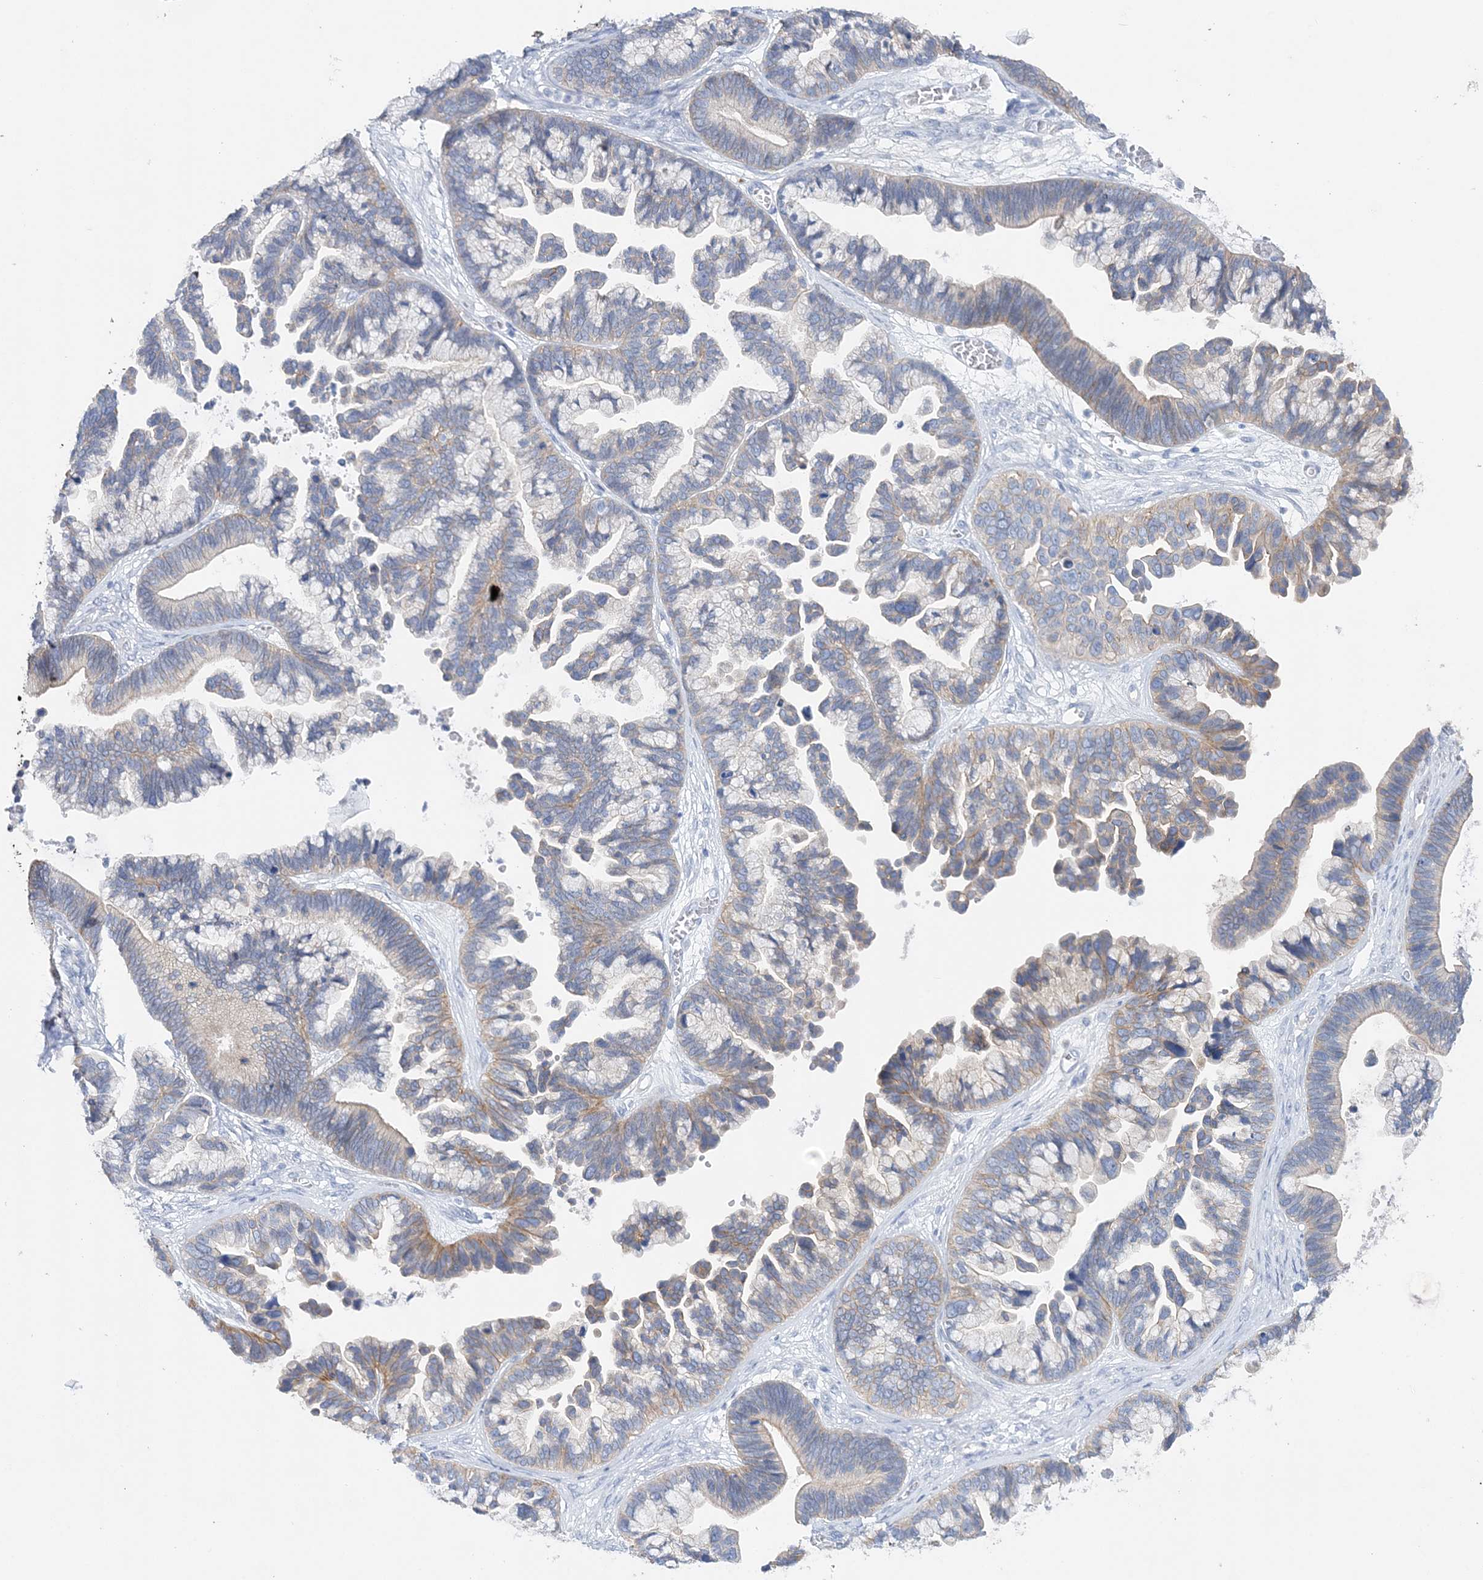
{"staining": {"intensity": "moderate", "quantity": "25%-75%", "location": "cytoplasmic/membranous"}, "tissue": "ovarian cancer", "cell_type": "Tumor cells", "image_type": "cancer", "snomed": [{"axis": "morphology", "description": "Cystadenocarcinoma, serous, NOS"}, {"axis": "topography", "description": "Ovary"}], "caption": "Protein expression analysis of serous cystadenocarcinoma (ovarian) reveals moderate cytoplasmic/membranous positivity in about 25%-75% of tumor cells. The staining is performed using DAB brown chromogen to label protein expression. The nuclei are counter-stained blue using hematoxylin.", "gene": "SLC5A6", "patient": {"sex": "female", "age": 56}}